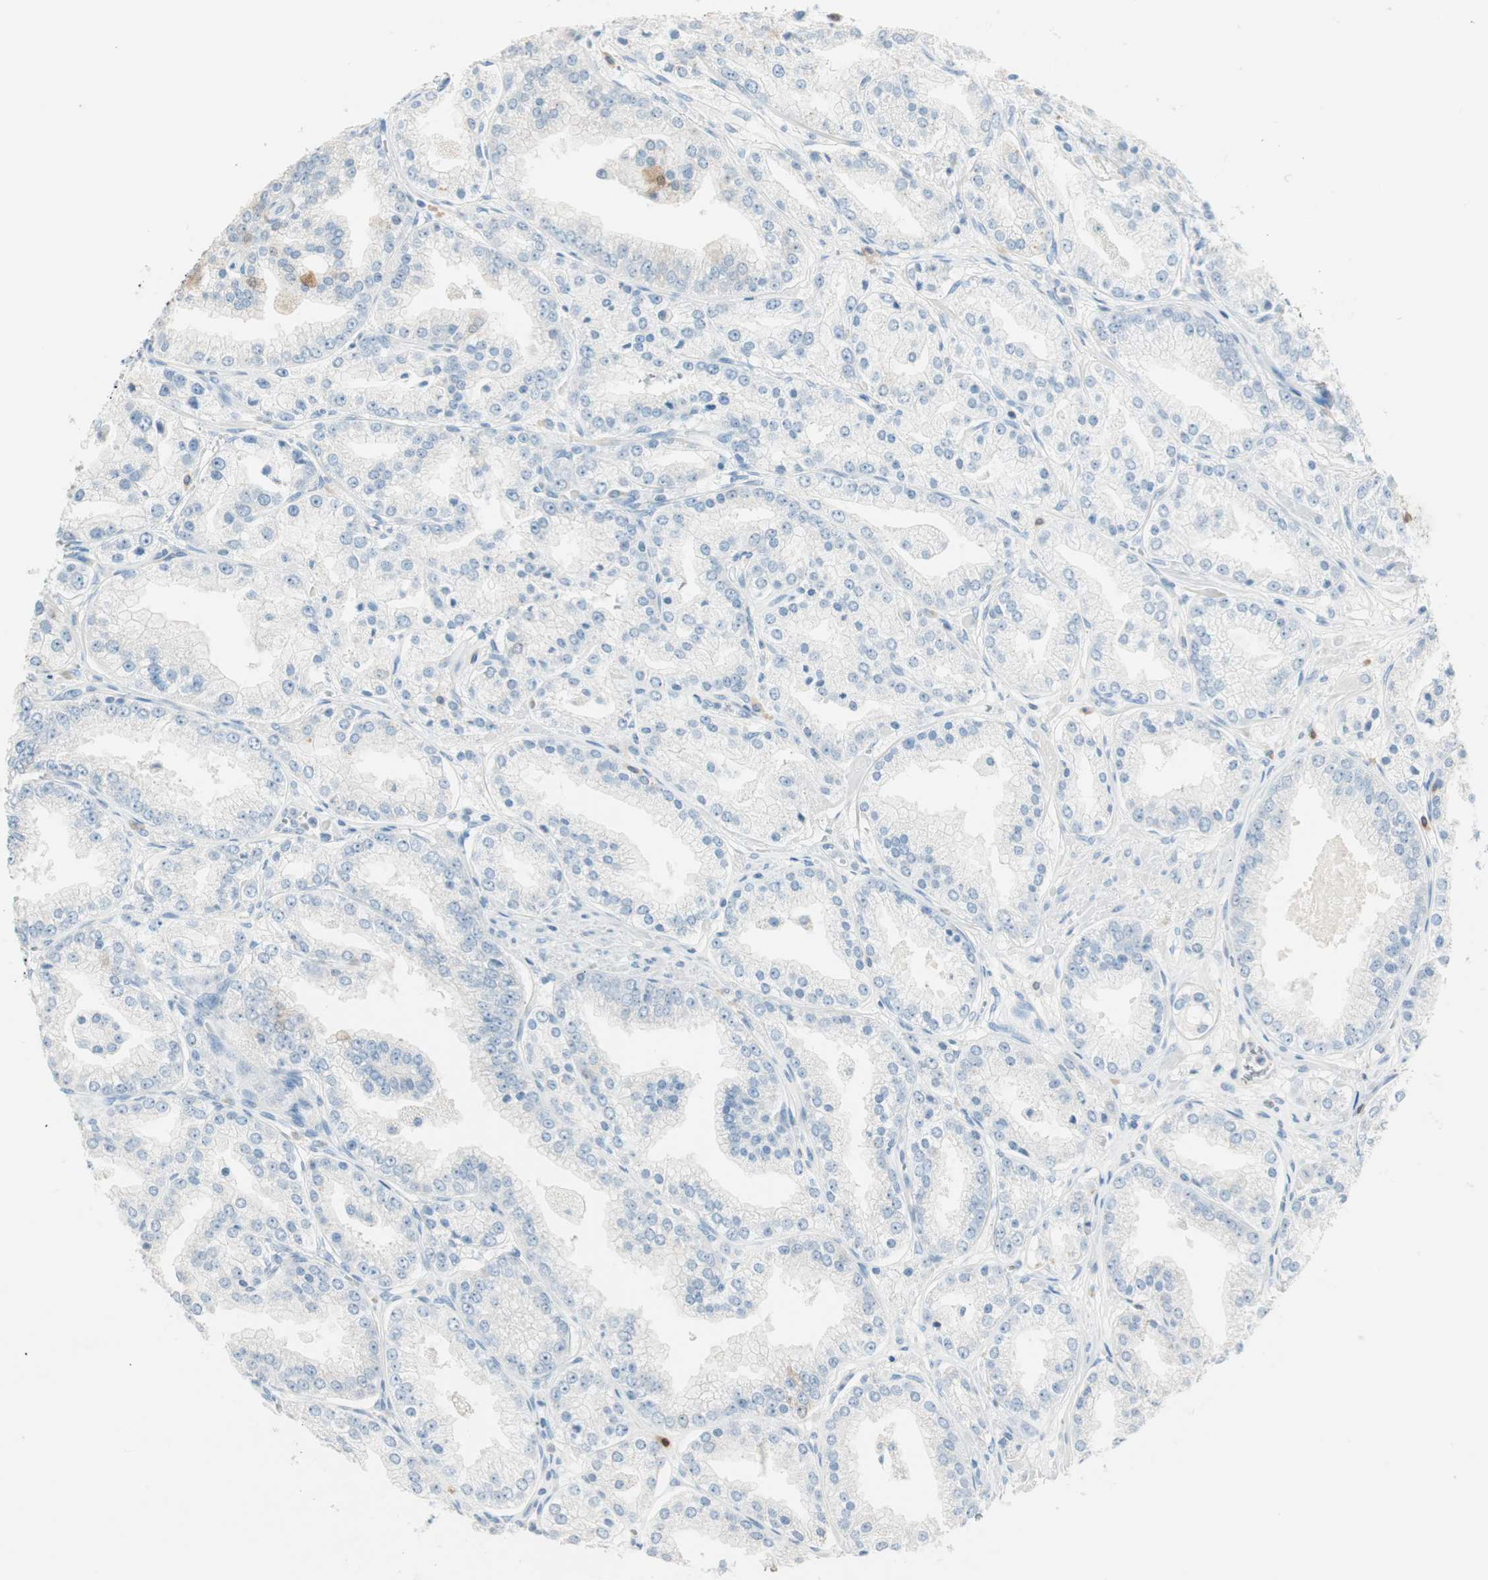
{"staining": {"intensity": "negative", "quantity": "none", "location": "none"}, "tissue": "prostate cancer", "cell_type": "Tumor cells", "image_type": "cancer", "snomed": [{"axis": "morphology", "description": "Adenocarcinoma, High grade"}, {"axis": "topography", "description": "Prostate"}], "caption": "A micrograph of human prostate adenocarcinoma (high-grade) is negative for staining in tumor cells.", "gene": "HPGD", "patient": {"sex": "male", "age": 61}}